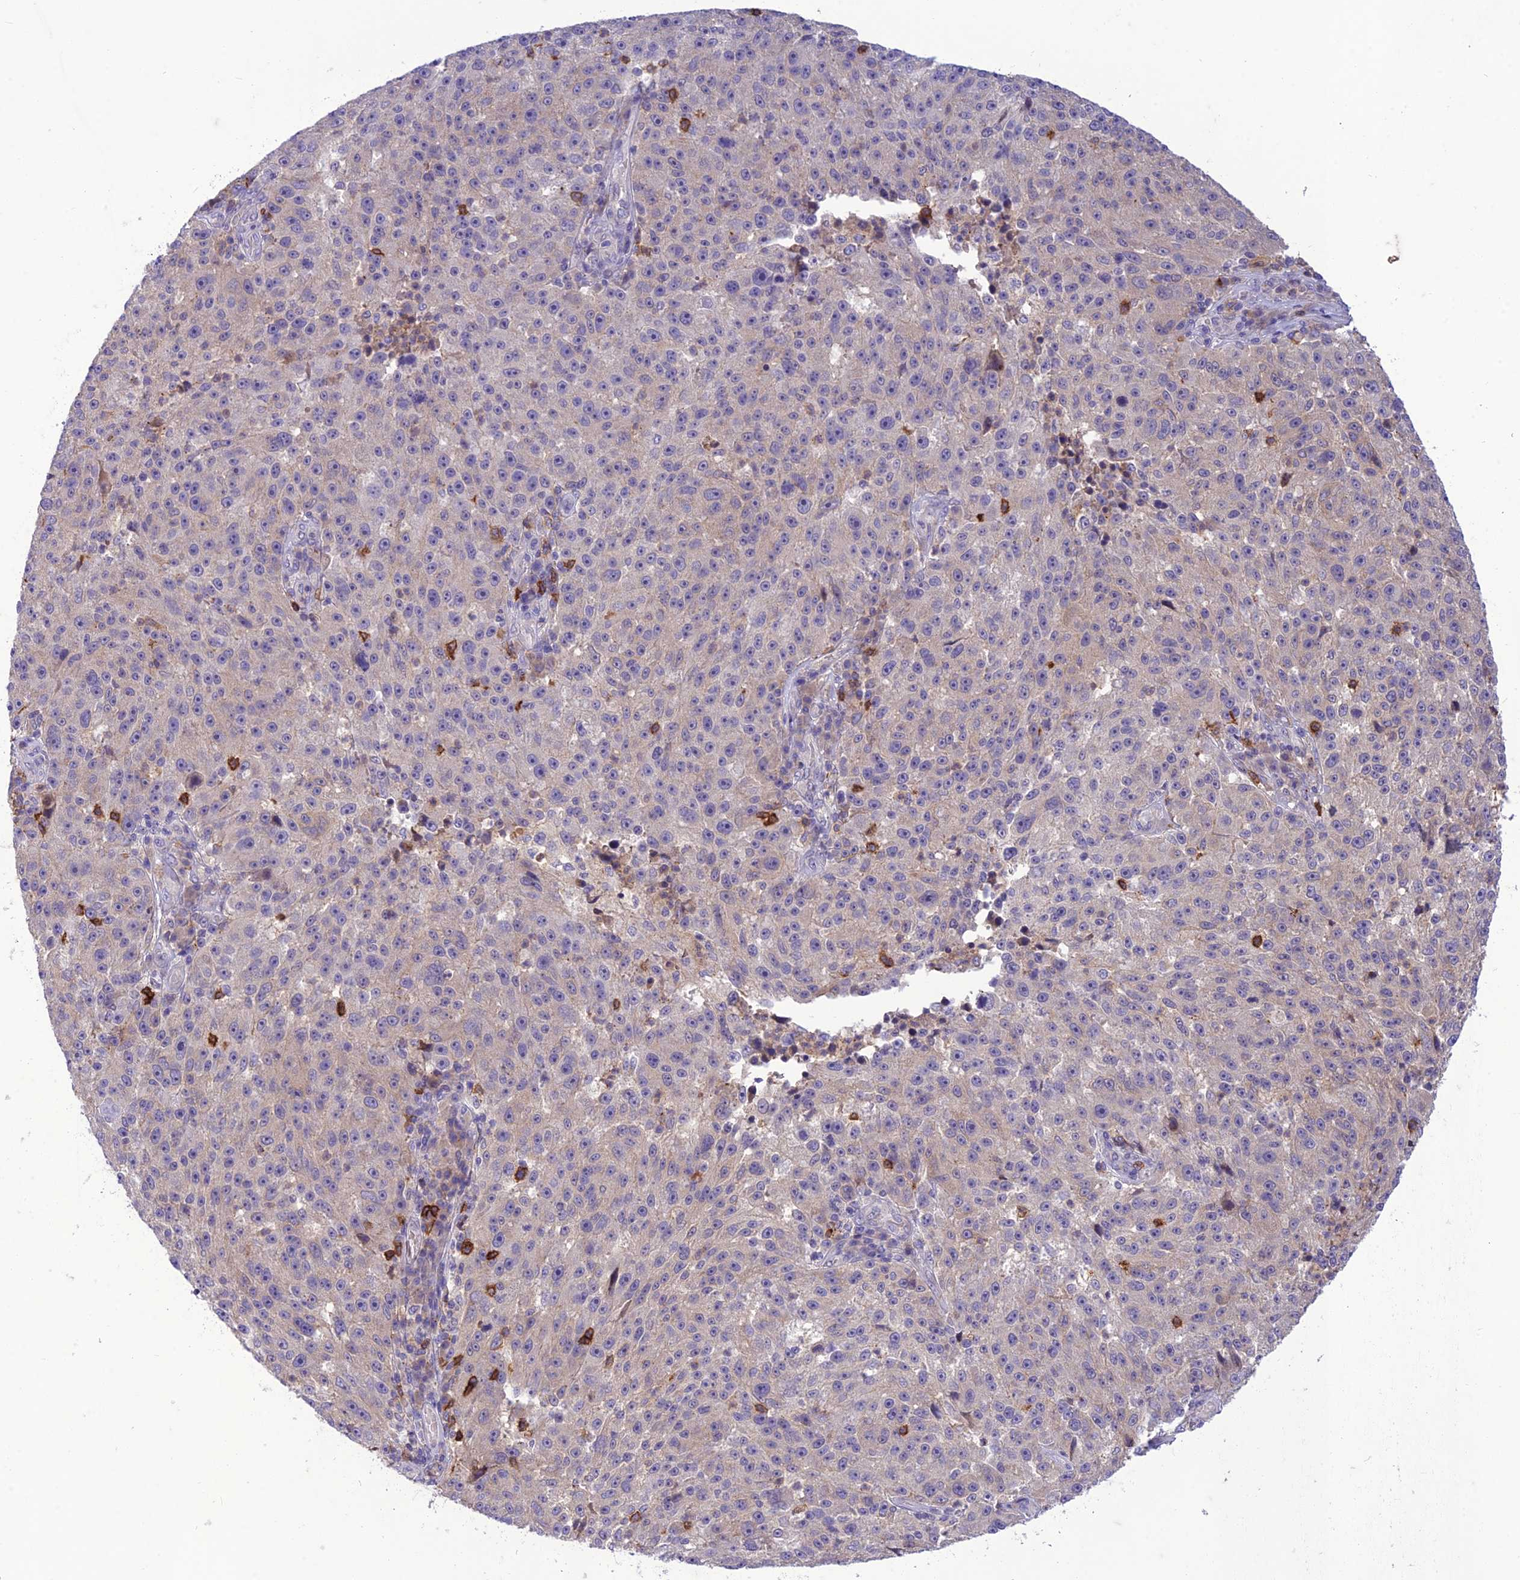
{"staining": {"intensity": "negative", "quantity": "none", "location": "none"}, "tissue": "melanoma", "cell_type": "Tumor cells", "image_type": "cancer", "snomed": [{"axis": "morphology", "description": "Malignant melanoma, NOS"}, {"axis": "topography", "description": "Skin"}], "caption": "The photomicrograph displays no staining of tumor cells in malignant melanoma.", "gene": "ITGAE", "patient": {"sex": "male", "age": 53}}